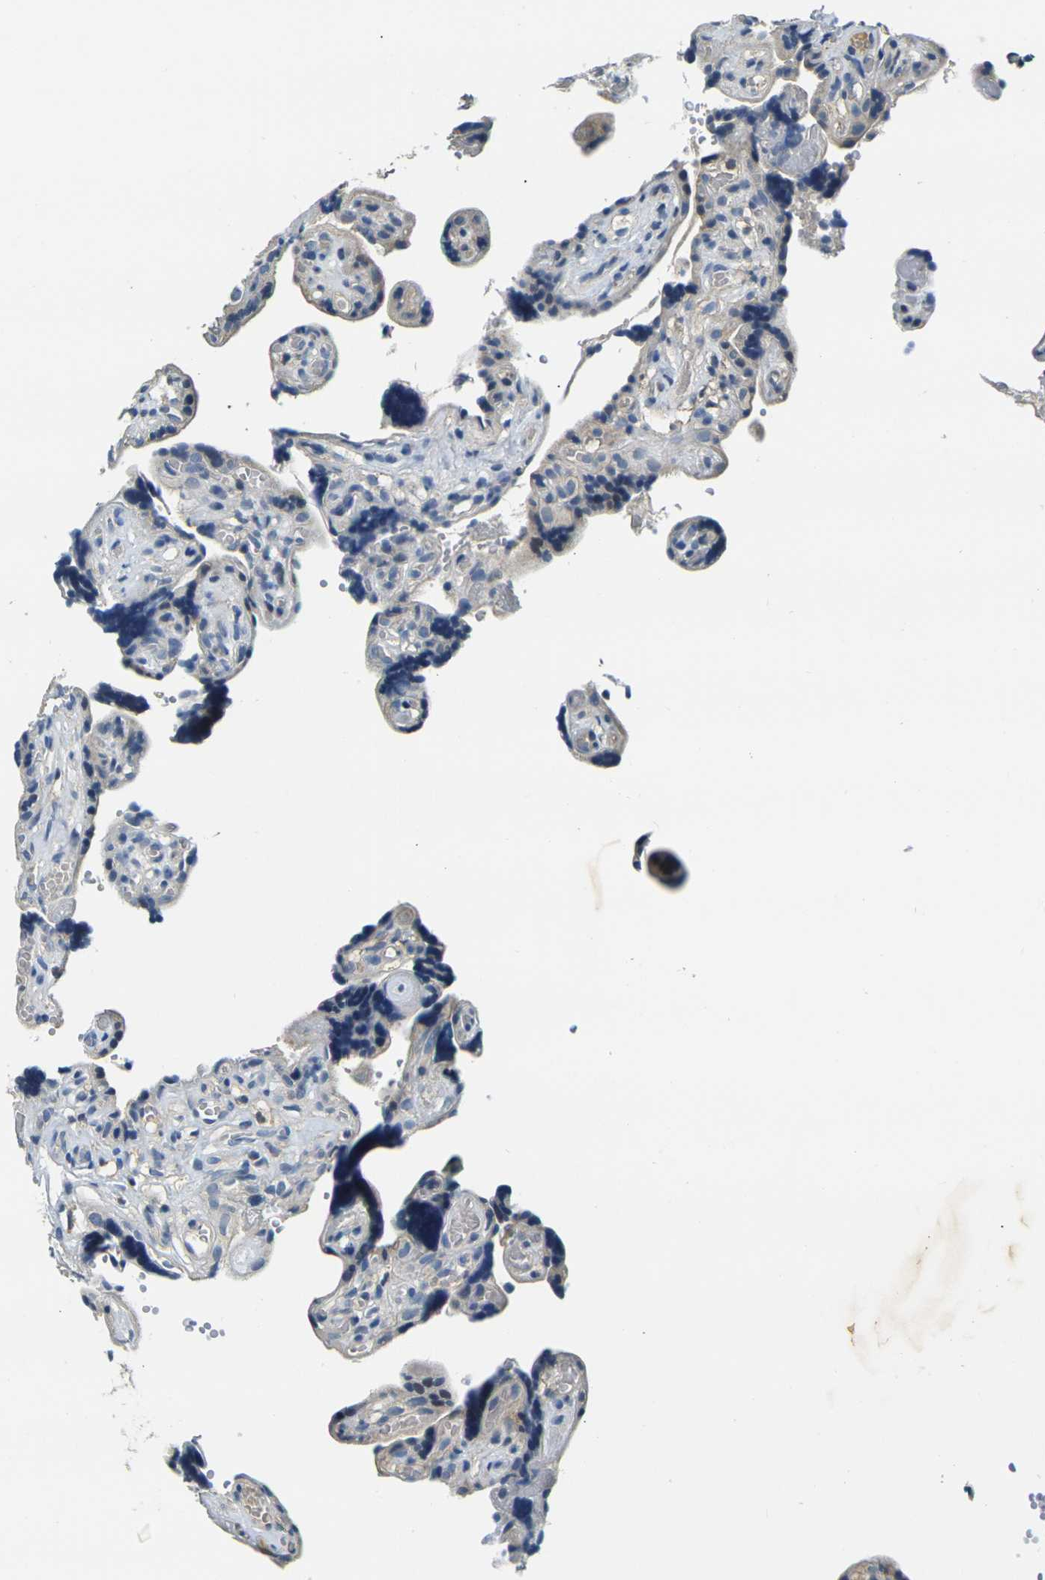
{"staining": {"intensity": "weak", "quantity": "25%-75%", "location": "cytoplasmic/membranous"}, "tissue": "placenta", "cell_type": "Decidual cells", "image_type": "normal", "snomed": [{"axis": "morphology", "description": "Normal tissue, NOS"}, {"axis": "topography", "description": "Placenta"}], "caption": "Placenta stained with DAB immunohistochemistry exhibits low levels of weak cytoplasmic/membranous positivity in approximately 25%-75% of decidual cells.", "gene": "SHISAL2B", "patient": {"sex": "female", "age": 30}}